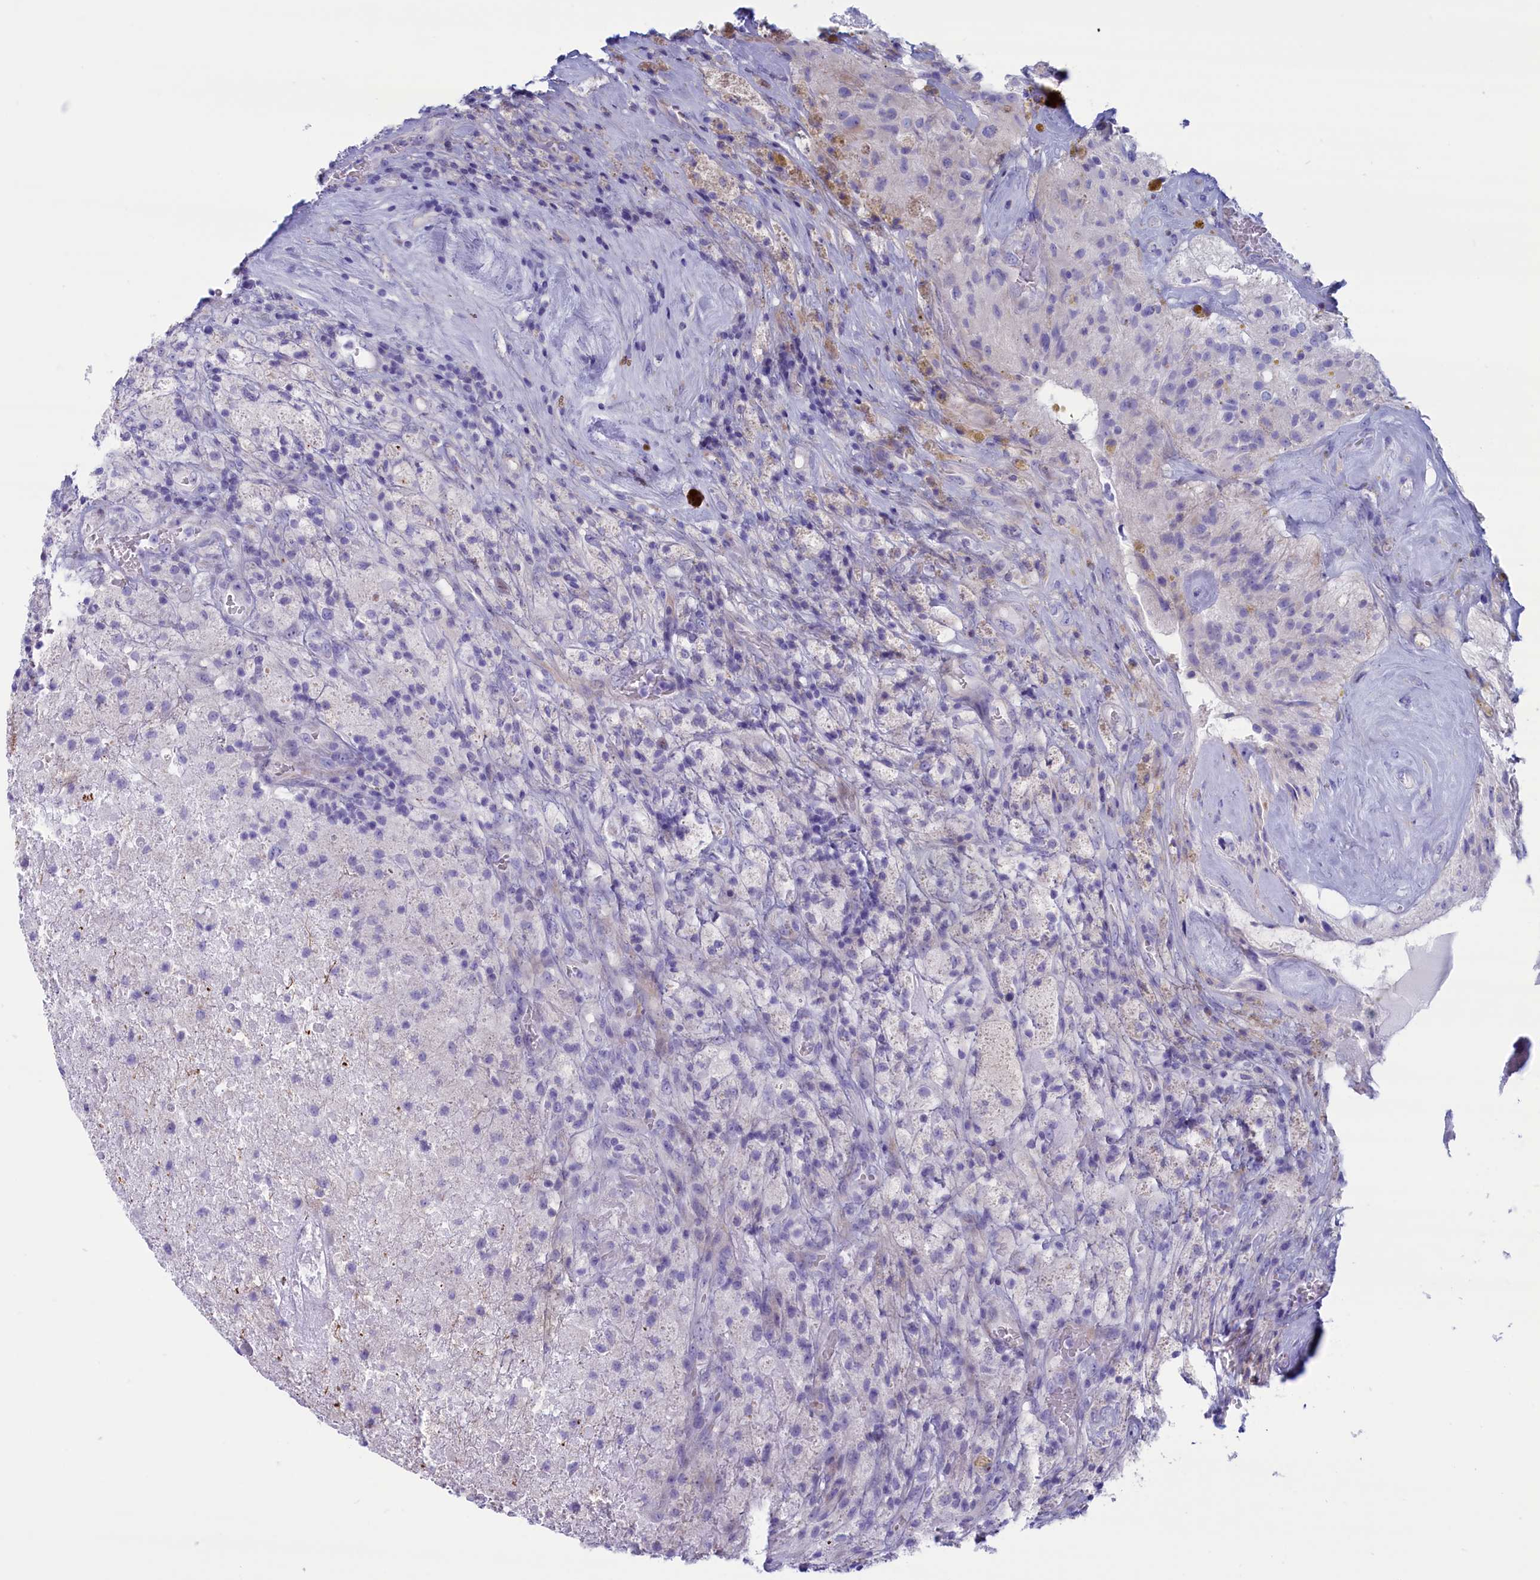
{"staining": {"intensity": "negative", "quantity": "none", "location": "none"}, "tissue": "glioma", "cell_type": "Tumor cells", "image_type": "cancer", "snomed": [{"axis": "morphology", "description": "Glioma, malignant, High grade"}, {"axis": "topography", "description": "Brain"}], "caption": "Malignant glioma (high-grade) was stained to show a protein in brown. There is no significant staining in tumor cells. Nuclei are stained in blue.", "gene": "MPV17L2", "patient": {"sex": "male", "age": 69}}